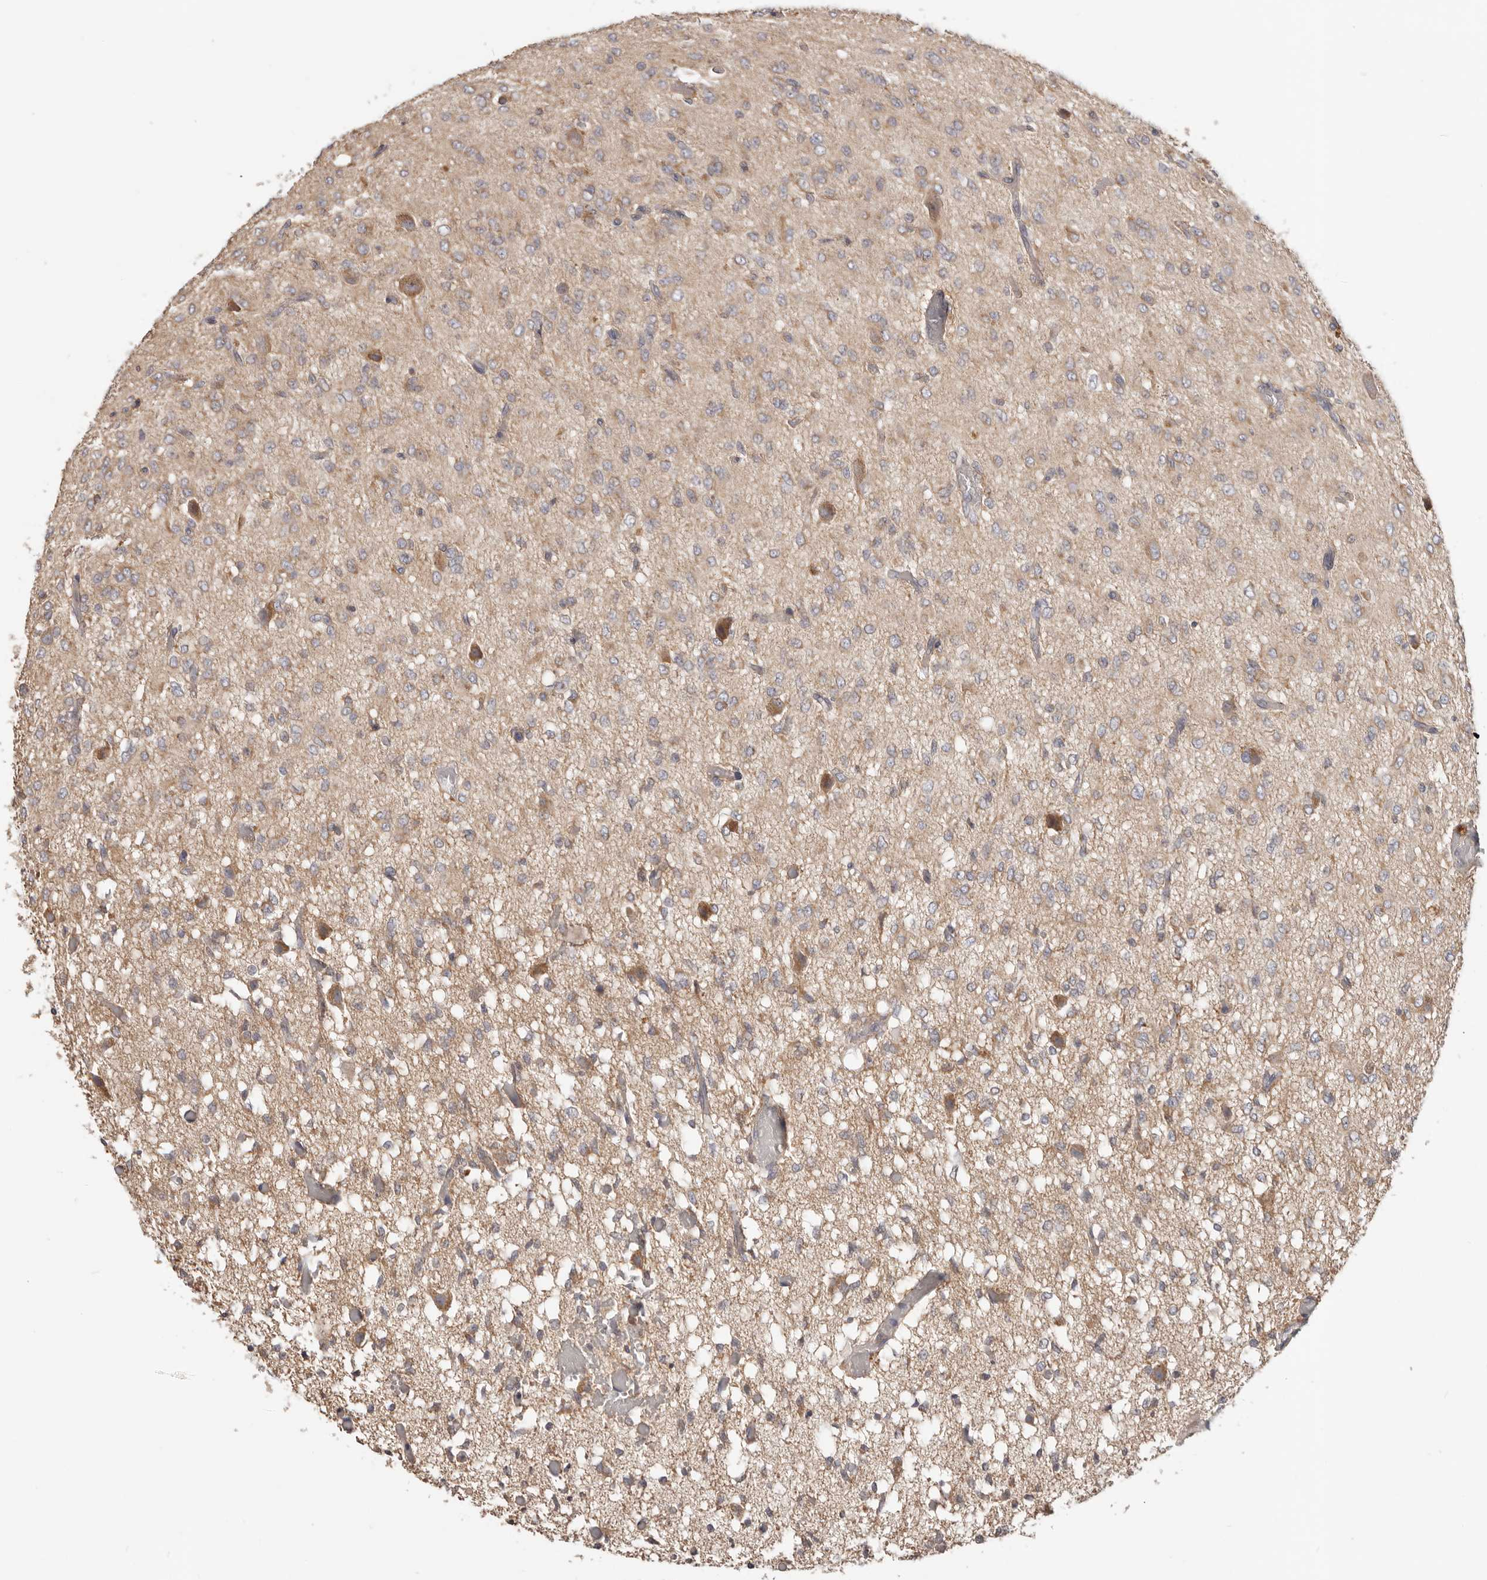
{"staining": {"intensity": "weak", "quantity": ">75%", "location": "cytoplasmic/membranous"}, "tissue": "glioma", "cell_type": "Tumor cells", "image_type": "cancer", "snomed": [{"axis": "morphology", "description": "Glioma, malignant, High grade"}, {"axis": "topography", "description": "Brain"}], "caption": "Tumor cells exhibit weak cytoplasmic/membranous staining in approximately >75% of cells in glioma. The staining was performed using DAB to visualize the protein expression in brown, while the nuclei were stained in blue with hematoxylin (Magnification: 20x).", "gene": "LRP6", "patient": {"sex": "female", "age": 59}}